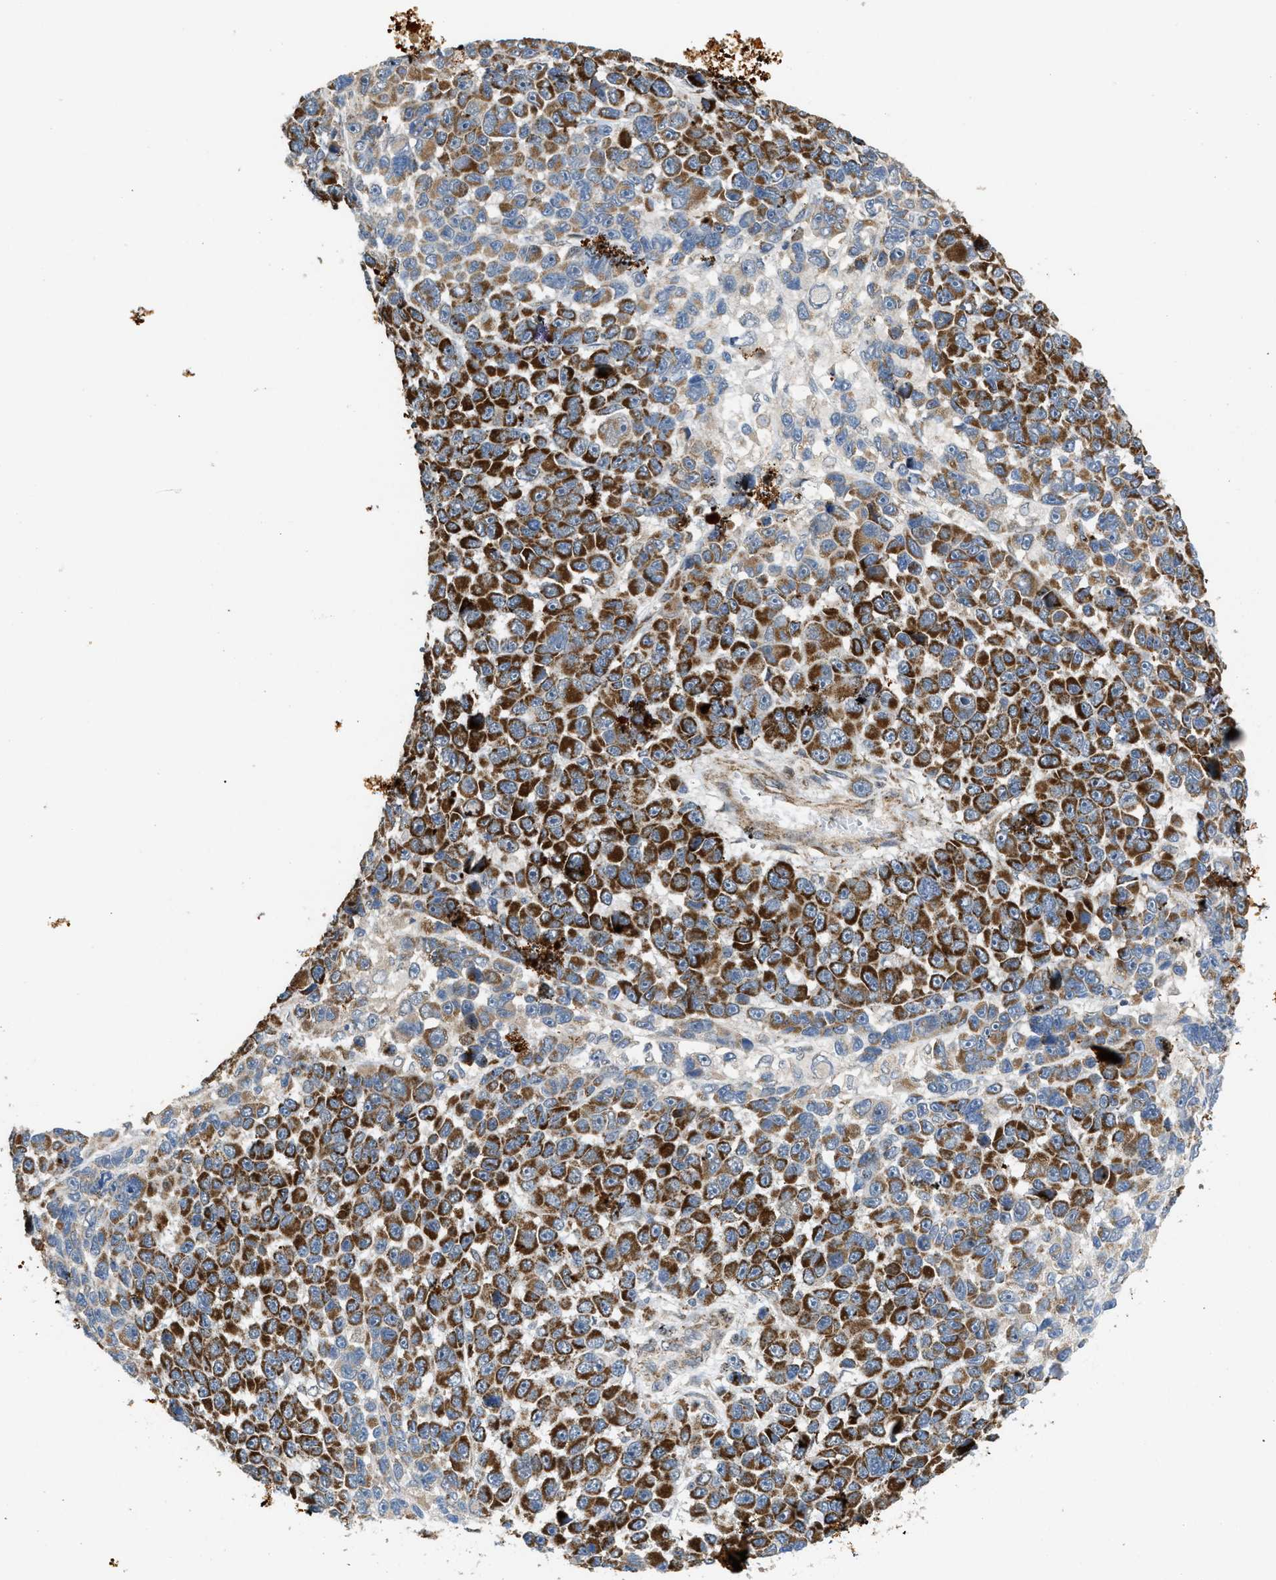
{"staining": {"intensity": "strong", "quantity": ">75%", "location": "cytoplasmic/membranous"}, "tissue": "melanoma", "cell_type": "Tumor cells", "image_type": "cancer", "snomed": [{"axis": "morphology", "description": "Malignant melanoma, NOS"}, {"axis": "topography", "description": "Skin"}], "caption": "Malignant melanoma stained with a brown dye shows strong cytoplasmic/membranous positive expression in approximately >75% of tumor cells.", "gene": "TACO1", "patient": {"sex": "male", "age": 53}}